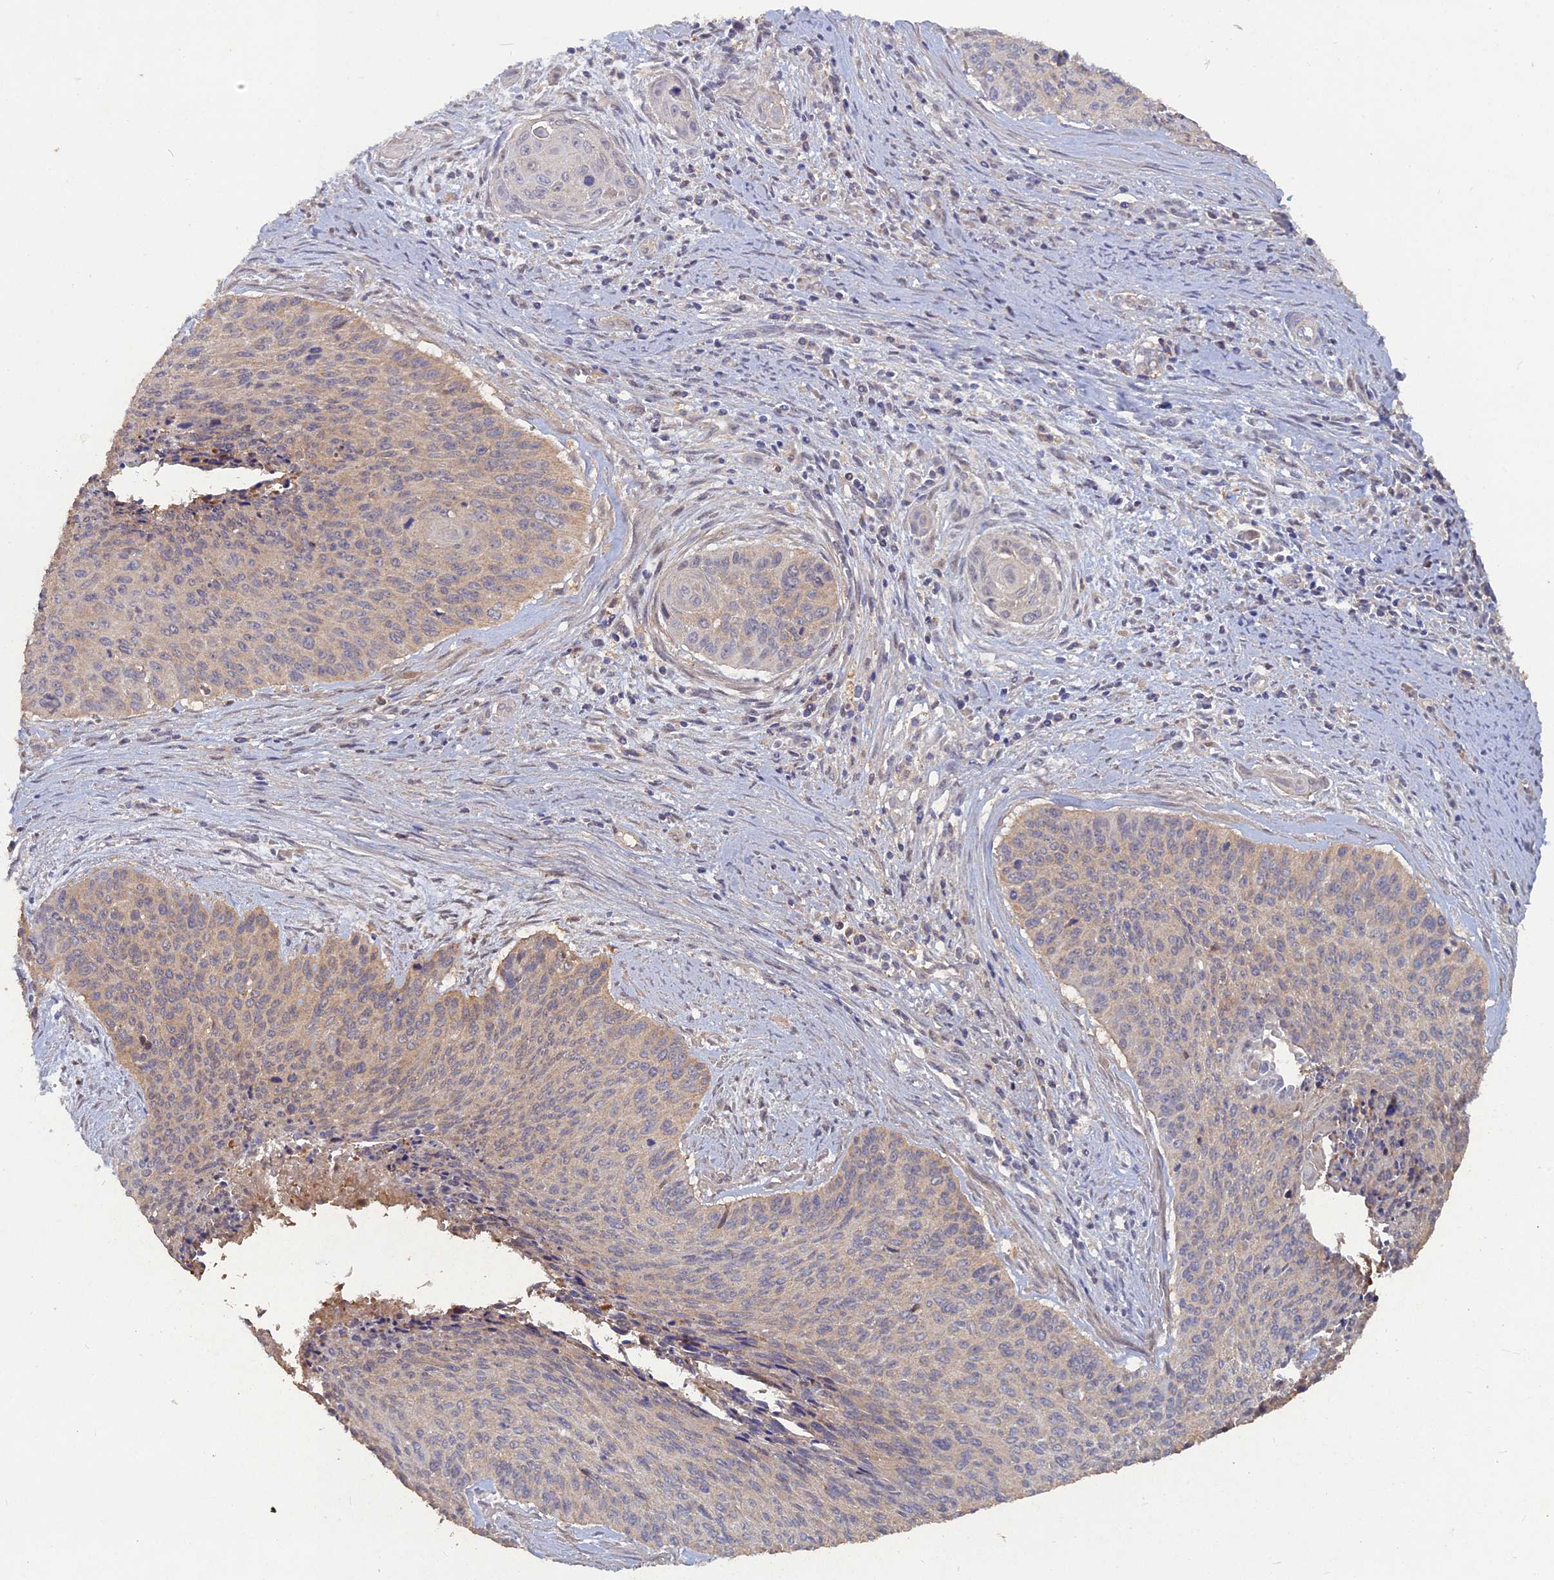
{"staining": {"intensity": "weak", "quantity": "<25%", "location": "cytoplasmic/membranous"}, "tissue": "cervical cancer", "cell_type": "Tumor cells", "image_type": "cancer", "snomed": [{"axis": "morphology", "description": "Squamous cell carcinoma, NOS"}, {"axis": "topography", "description": "Cervix"}], "caption": "Immunohistochemical staining of squamous cell carcinoma (cervical) reveals no significant positivity in tumor cells.", "gene": "BLVRA", "patient": {"sex": "female", "age": 55}}